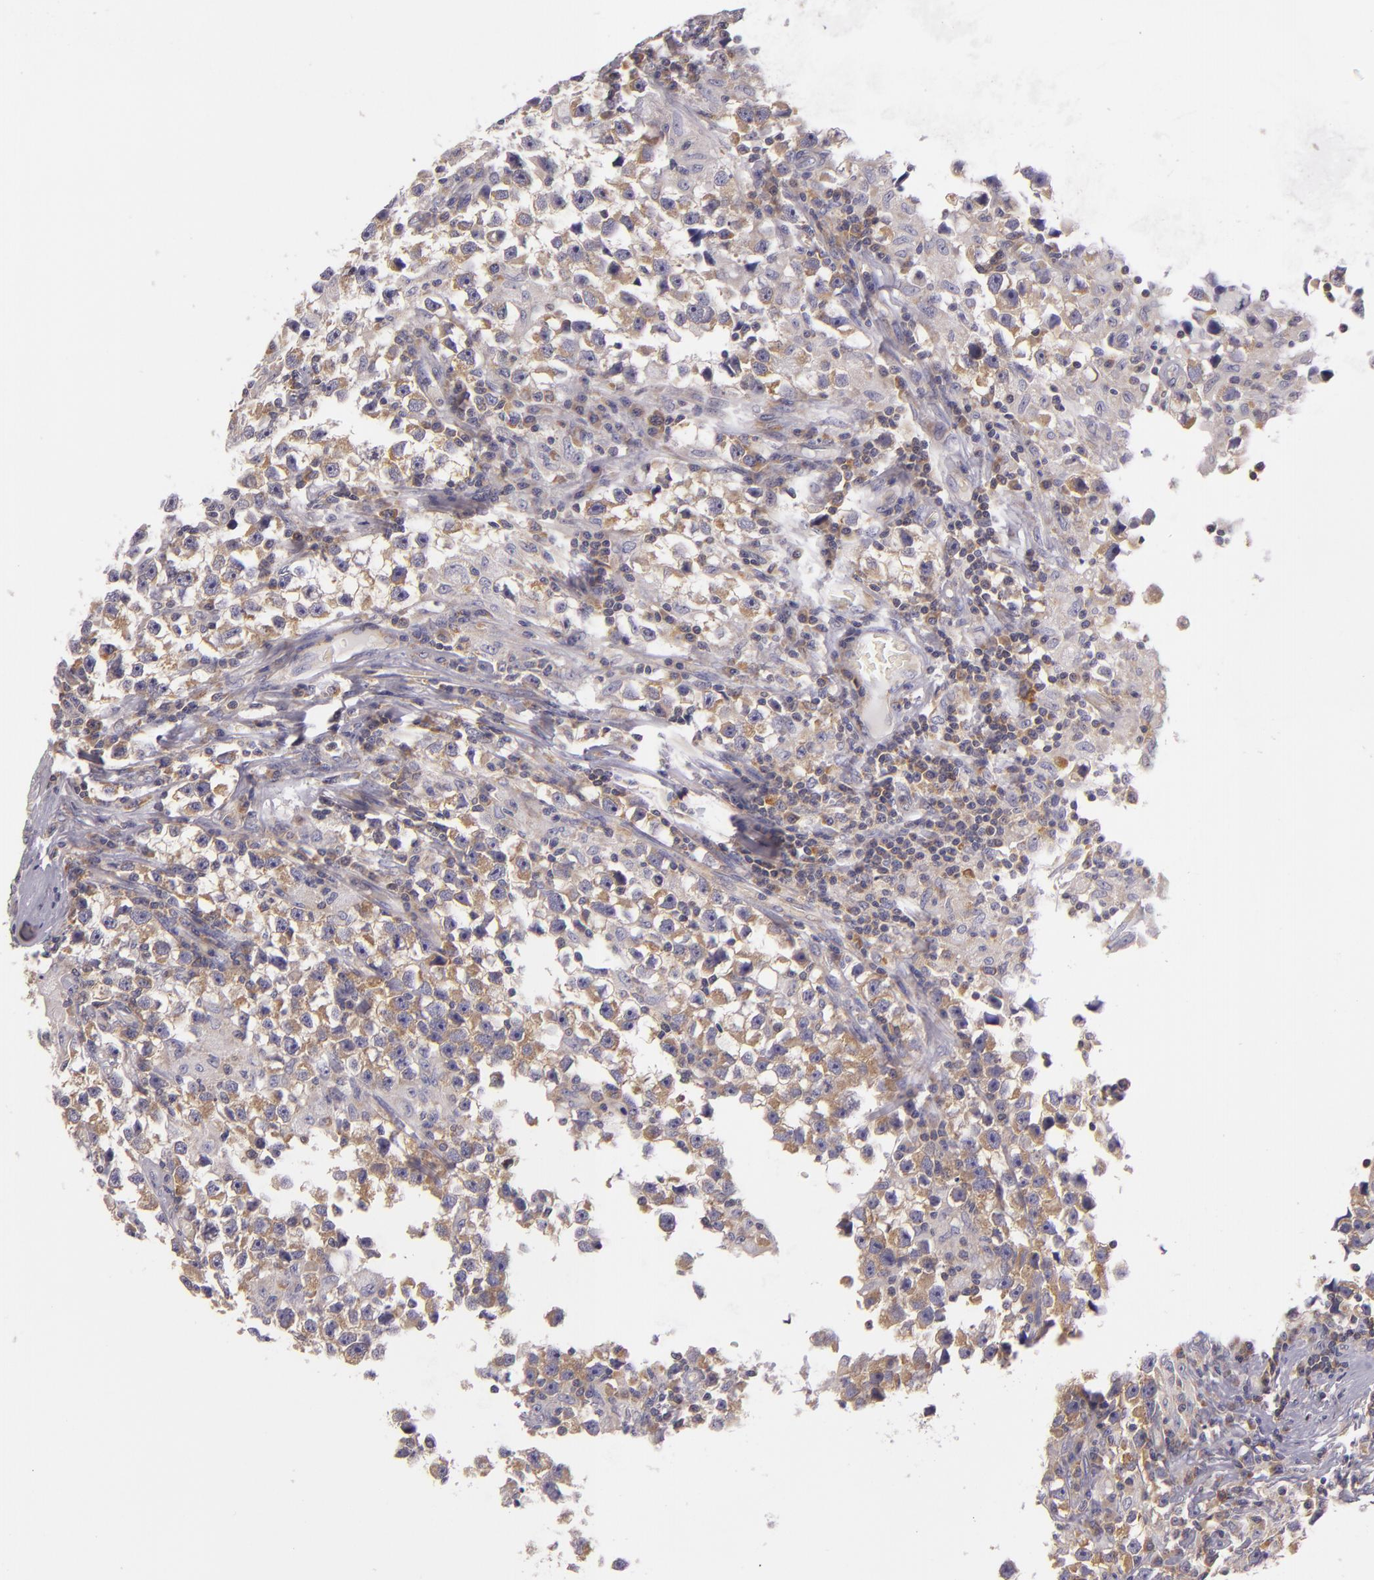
{"staining": {"intensity": "moderate", "quantity": "25%-75%", "location": "cytoplasmic/membranous"}, "tissue": "testis cancer", "cell_type": "Tumor cells", "image_type": "cancer", "snomed": [{"axis": "morphology", "description": "Seminoma, NOS"}, {"axis": "topography", "description": "Testis"}], "caption": "This is a photomicrograph of immunohistochemistry (IHC) staining of testis seminoma, which shows moderate positivity in the cytoplasmic/membranous of tumor cells.", "gene": "UPF3B", "patient": {"sex": "male", "age": 33}}